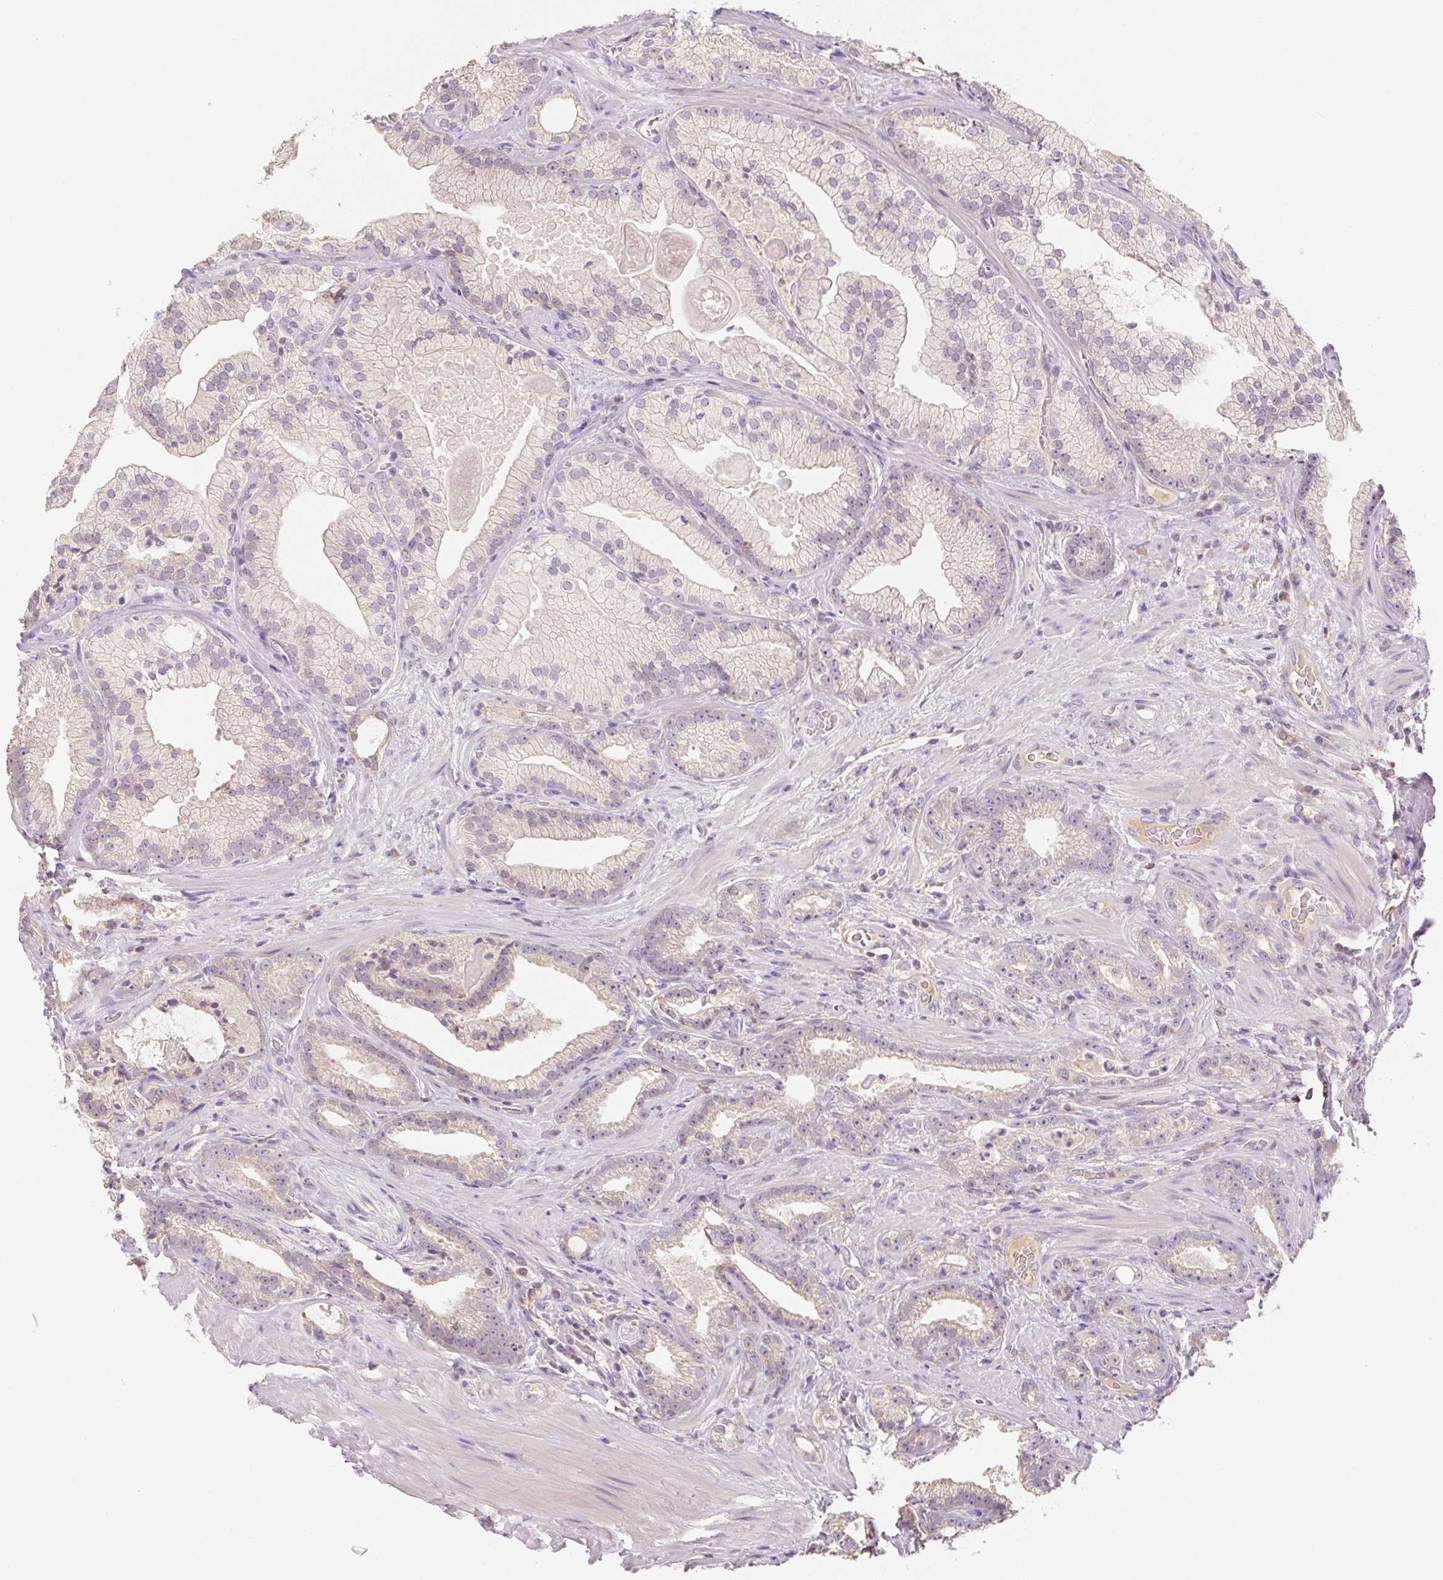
{"staining": {"intensity": "weak", "quantity": "25%-75%", "location": "cytoplasmic/membranous"}, "tissue": "prostate cancer", "cell_type": "Tumor cells", "image_type": "cancer", "snomed": [{"axis": "morphology", "description": "Adenocarcinoma, High grade"}, {"axis": "topography", "description": "Prostate"}], "caption": "DAB (3,3'-diaminobenzidine) immunohistochemical staining of human high-grade adenocarcinoma (prostate) reveals weak cytoplasmic/membranous protein expression in about 25%-75% of tumor cells. The protein of interest is stained brown, and the nuclei are stained in blue (DAB IHC with brightfield microscopy, high magnification).", "gene": "MIA2", "patient": {"sex": "male", "age": 68}}